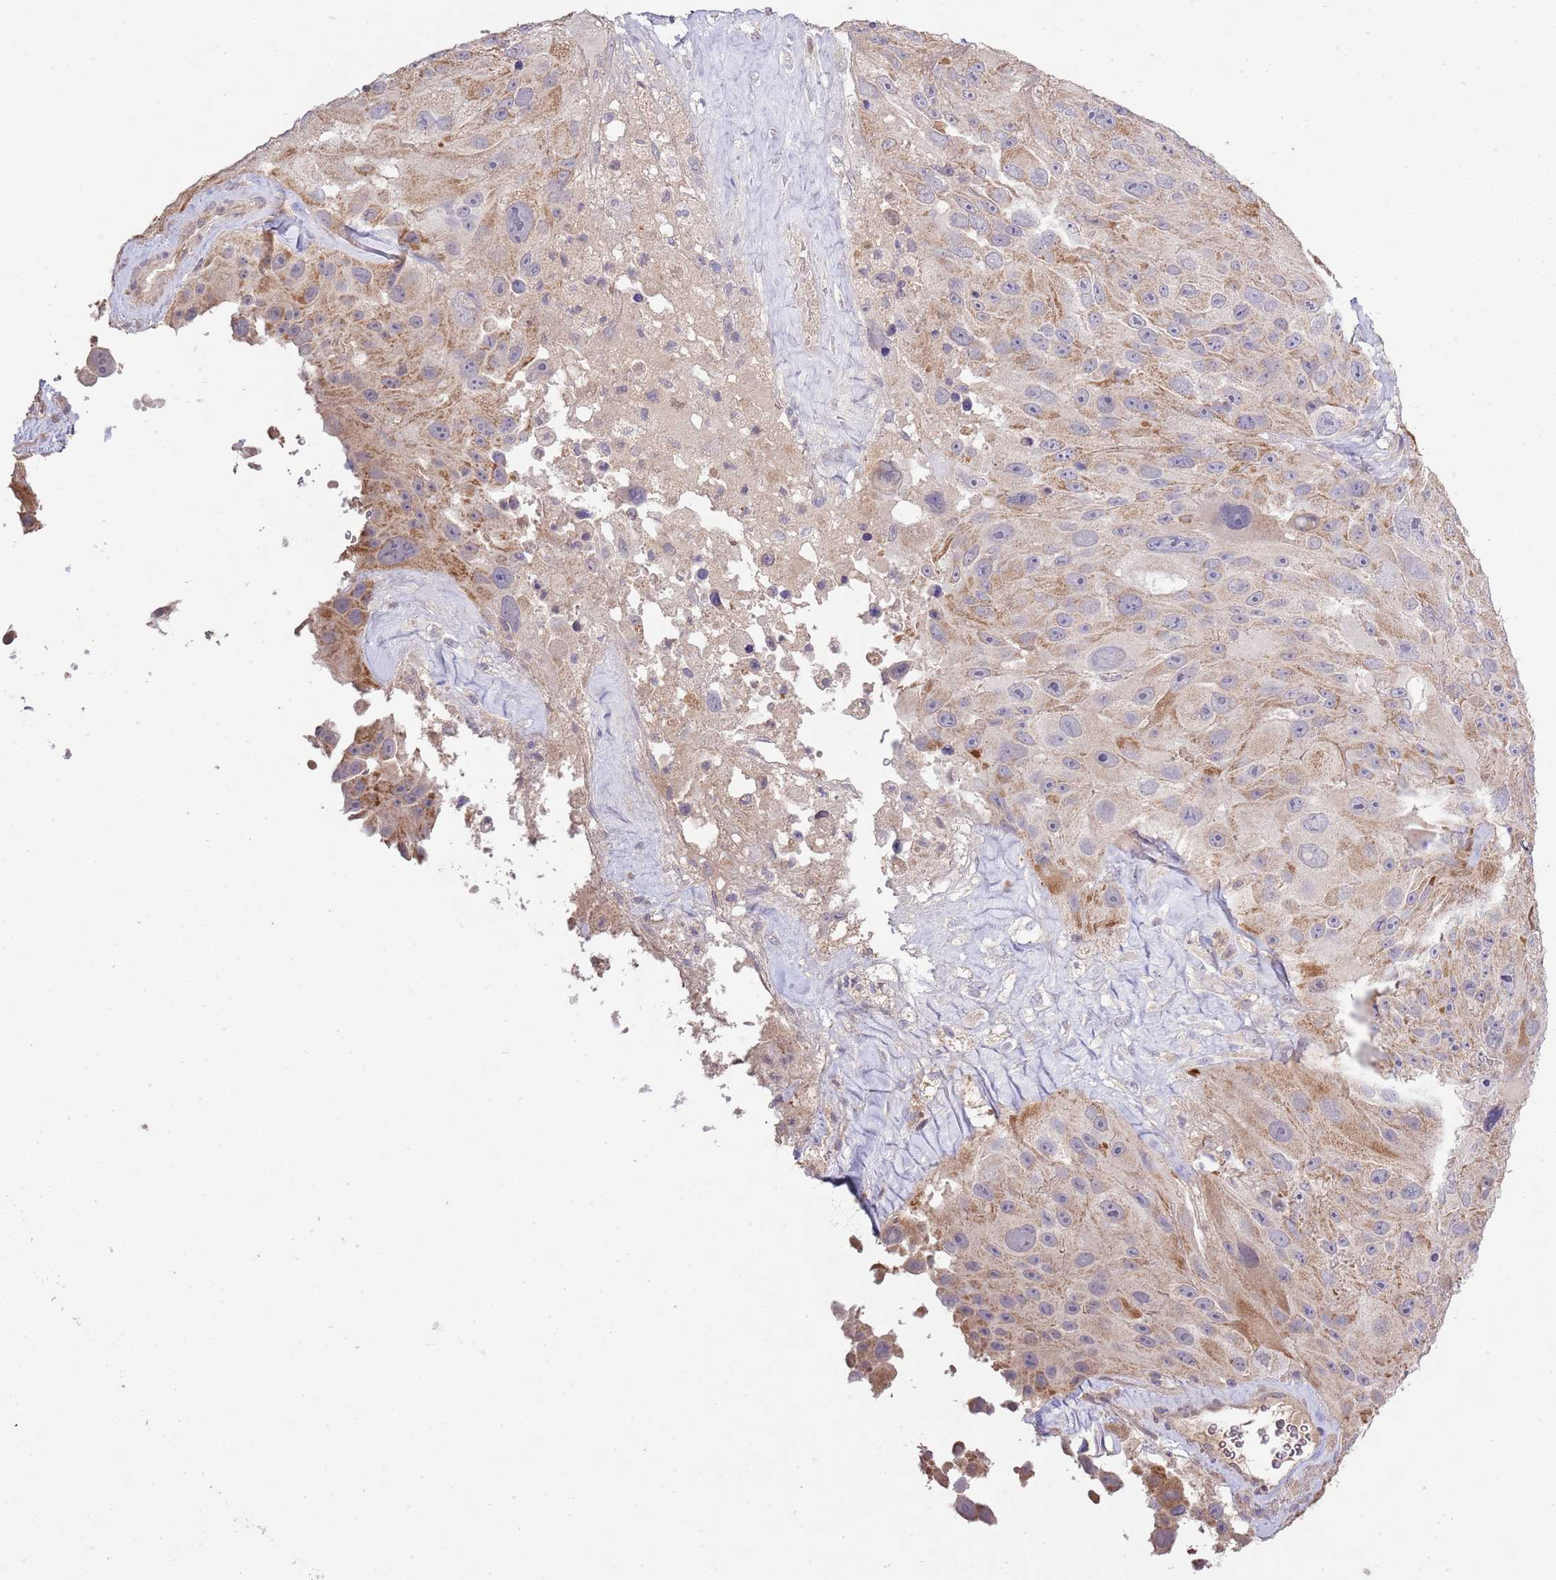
{"staining": {"intensity": "moderate", "quantity": "<25%", "location": "cytoplasmic/membranous"}, "tissue": "melanoma", "cell_type": "Tumor cells", "image_type": "cancer", "snomed": [{"axis": "morphology", "description": "Malignant melanoma, Metastatic site"}, {"axis": "topography", "description": "Lymph node"}], "caption": "This is an image of immunohistochemistry (IHC) staining of malignant melanoma (metastatic site), which shows moderate staining in the cytoplasmic/membranous of tumor cells.", "gene": "IVD", "patient": {"sex": "male", "age": 62}}